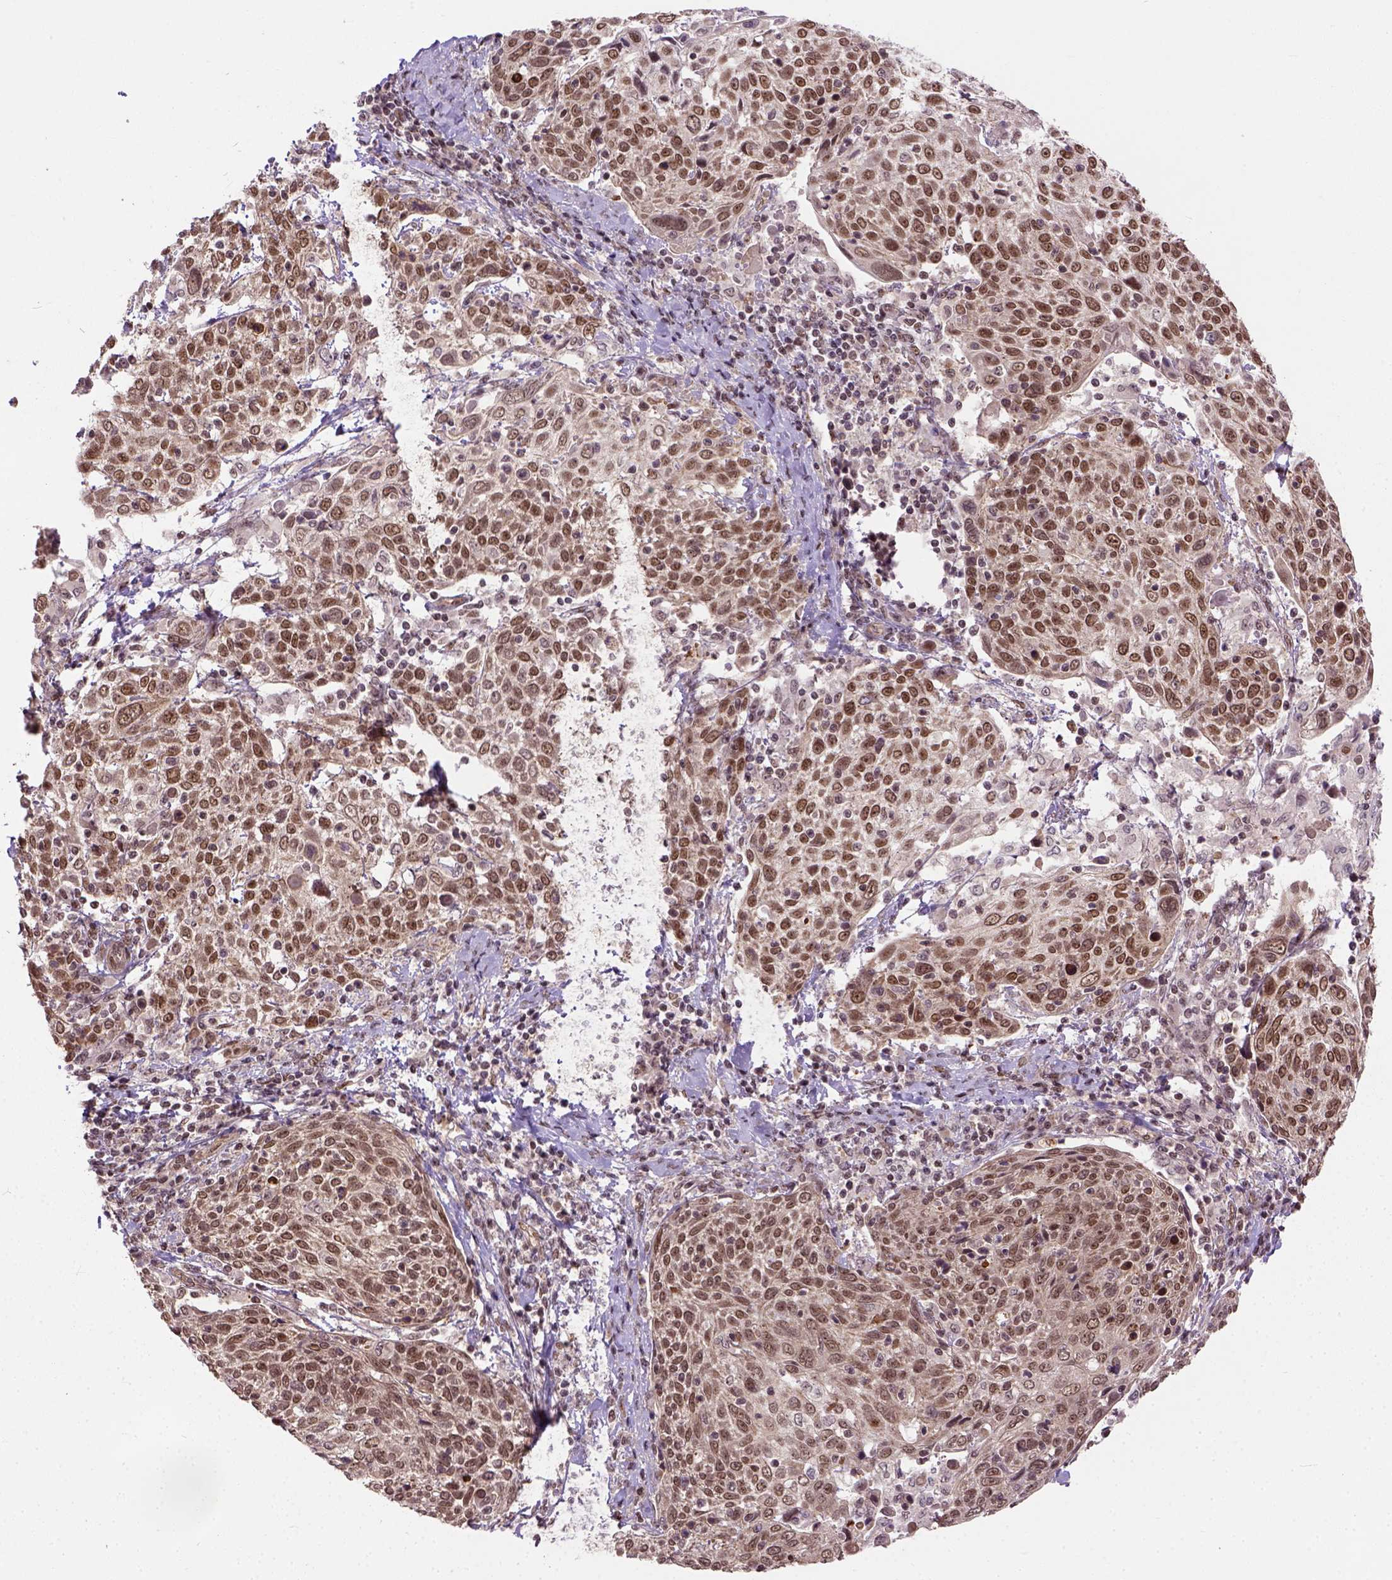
{"staining": {"intensity": "moderate", "quantity": ">75%", "location": "nuclear"}, "tissue": "cervical cancer", "cell_type": "Tumor cells", "image_type": "cancer", "snomed": [{"axis": "morphology", "description": "Squamous cell carcinoma, NOS"}, {"axis": "topography", "description": "Cervix"}], "caption": "Cervical cancer (squamous cell carcinoma) stained for a protein (brown) shows moderate nuclear positive positivity in about >75% of tumor cells.", "gene": "ZNF630", "patient": {"sex": "female", "age": 61}}